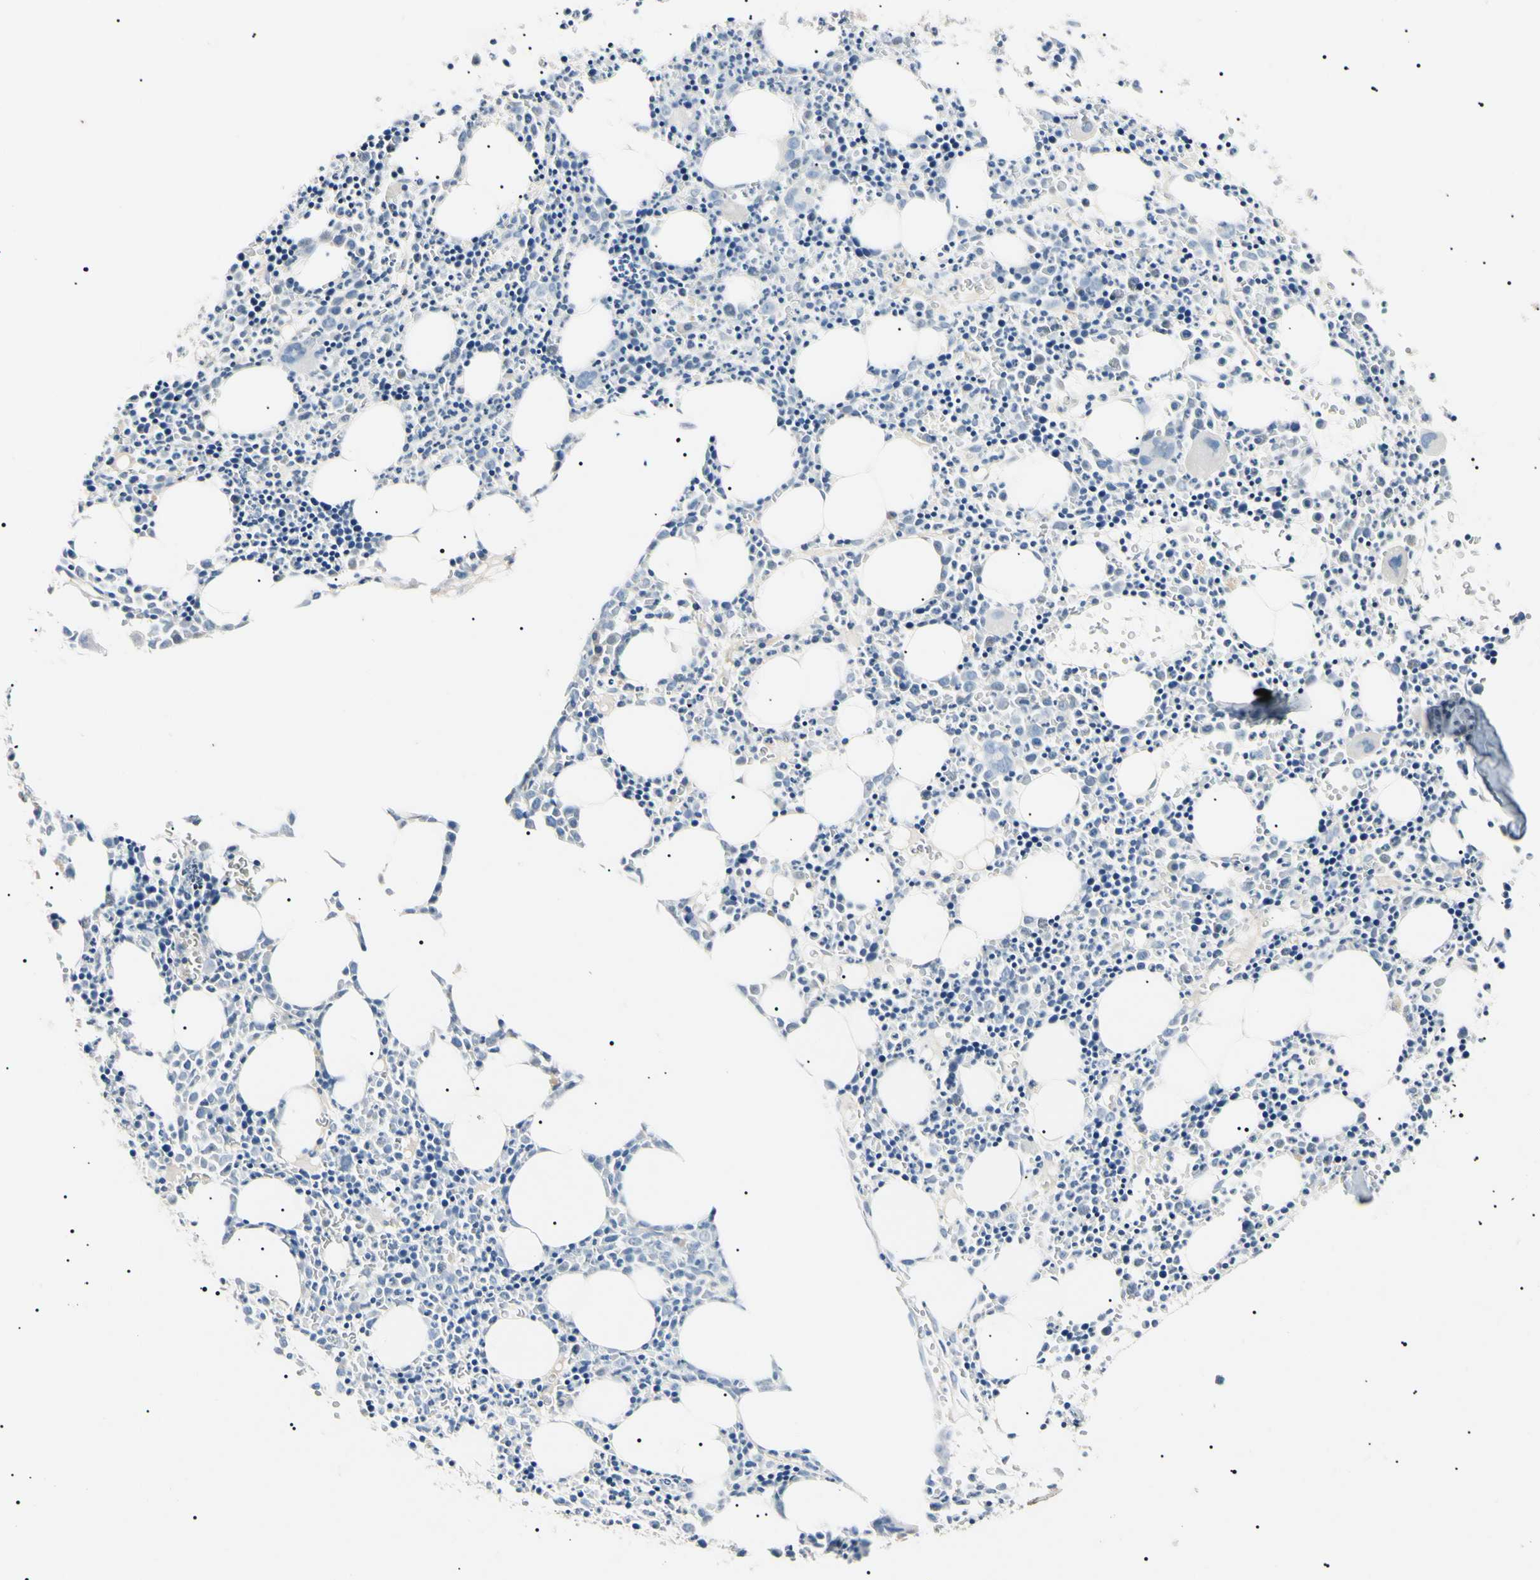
{"staining": {"intensity": "negative", "quantity": "none", "location": "none"}, "tissue": "bone marrow", "cell_type": "Hematopoietic cells", "image_type": "normal", "snomed": [{"axis": "morphology", "description": "Normal tissue, NOS"}, {"axis": "morphology", "description": "Inflammation, NOS"}, {"axis": "topography", "description": "Bone marrow"}], "caption": "Immunohistochemistry (IHC) histopathology image of normal bone marrow stained for a protein (brown), which reveals no expression in hematopoietic cells.", "gene": "CGB3", "patient": {"sex": "female", "age": 17}}